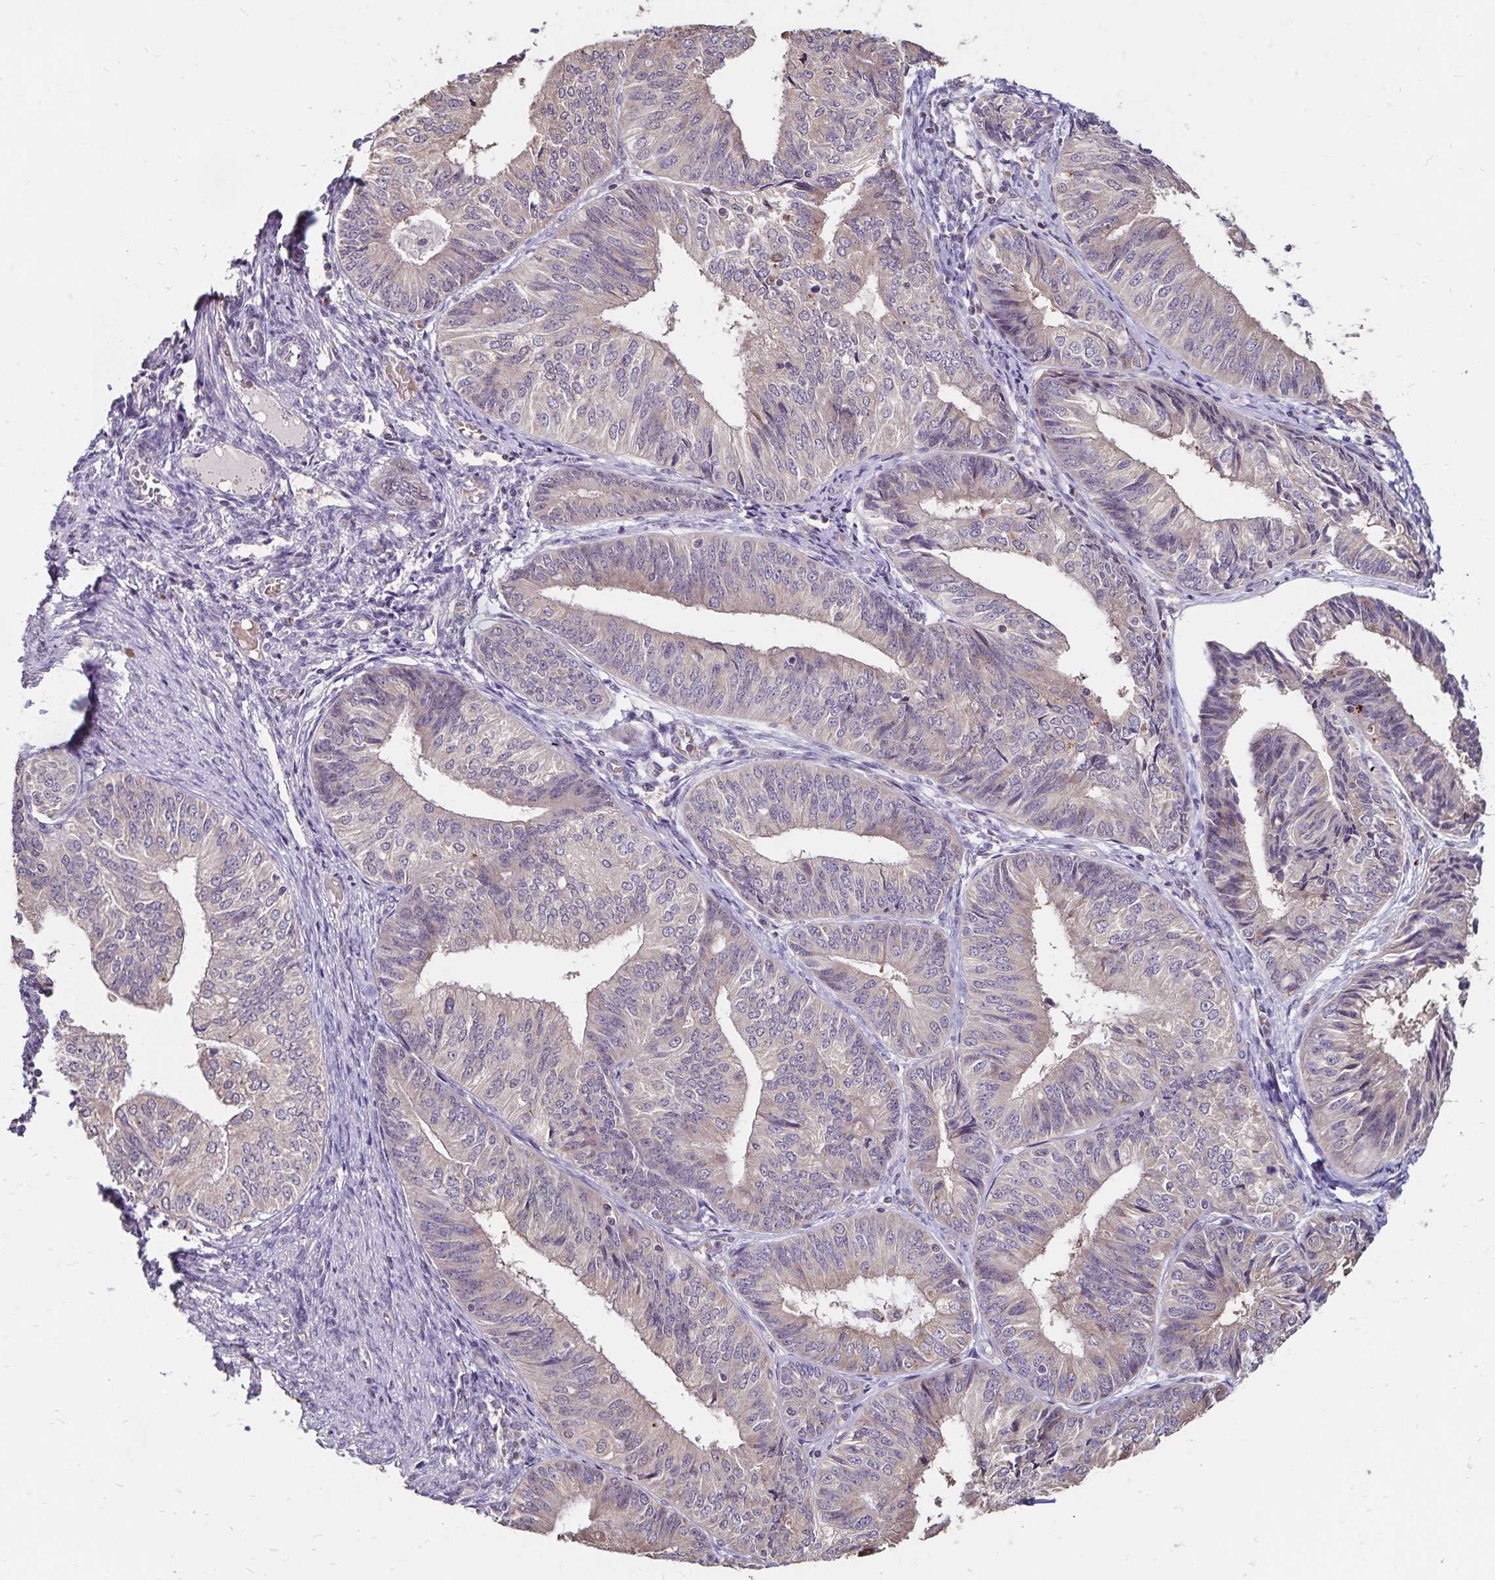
{"staining": {"intensity": "weak", "quantity": "<25%", "location": "cytoplasmic/membranous"}, "tissue": "endometrial cancer", "cell_type": "Tumor cells", "image_type": "cancer", "snomed": [{"axis": "morphology", "description": "Adenocarcinoma, NOS"}, {"axis": "topography", "description": "Endometrium"}], "caption": "Tumor cells are negative for brown protein staining in endometrial adenocarcinoma.", "gene": "EMC10", "patient": {"sex": "female", "age": 58}}